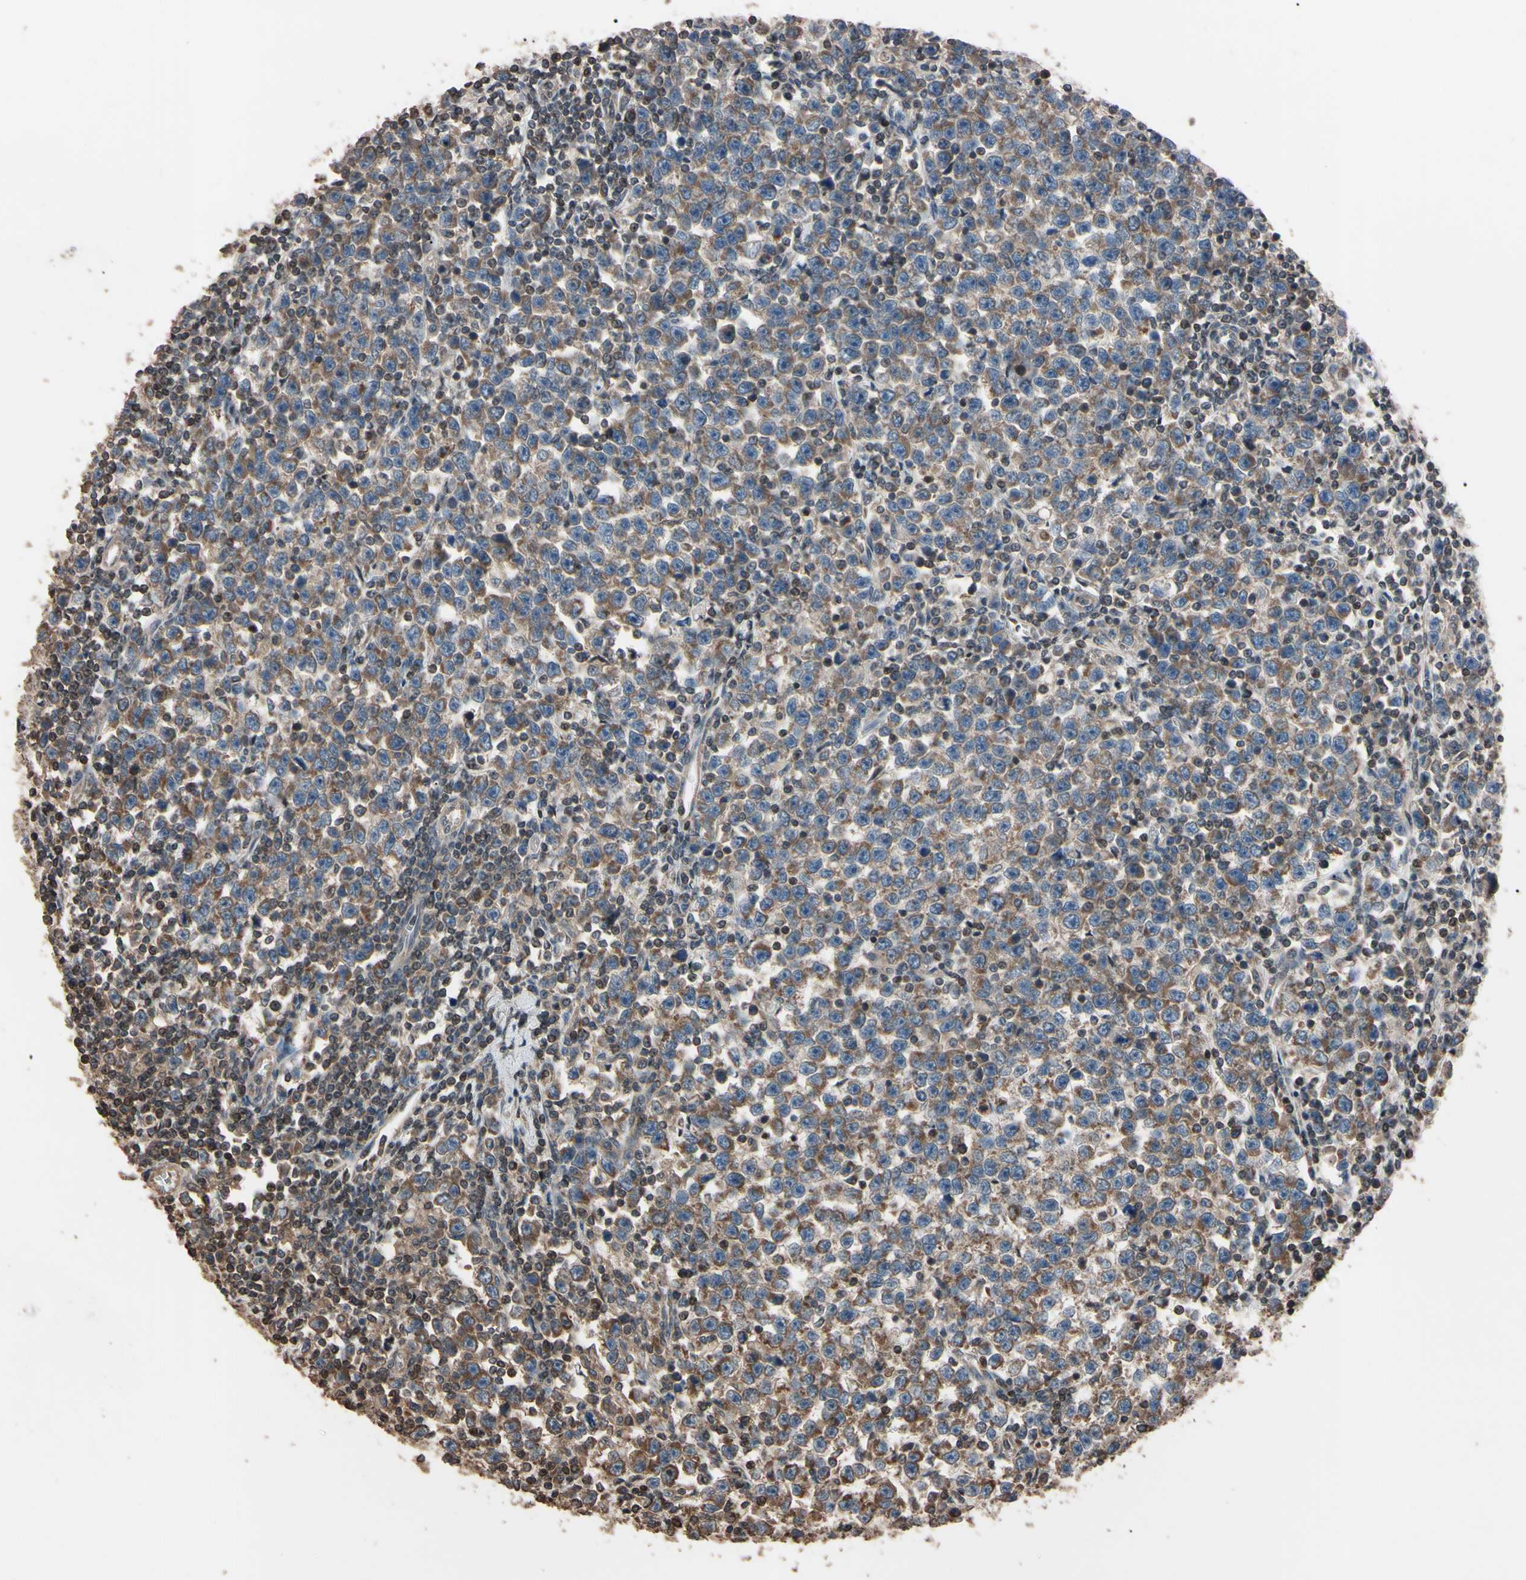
{"staining": {"intensity": "moderate", "quantity": "25%-75%", "location": "cytoplasmic/membranous"}, "tissue": "testis cancer", "cell_type": "Tumor cells", "image_type": "cancer", "snomed": [{"axis": "morphology", "description": "Seminoma, NOS"}, {"axis": "topography", "description": "Testis"}], "caption": "High-magnification brightfield microscopy of testis cancer stained with DAB (3,3'-diaminobenzidine) (brown) and counterstained with hematoxylin (blue). tumor cells exhibit moderate cytoplasmic/membranous staining is appreciated in approximately25%-75% of cells. Nuclei are stained in blue.", "gene": "TNFRSF1A", "patient": {"sex": "male", "age": 43}}